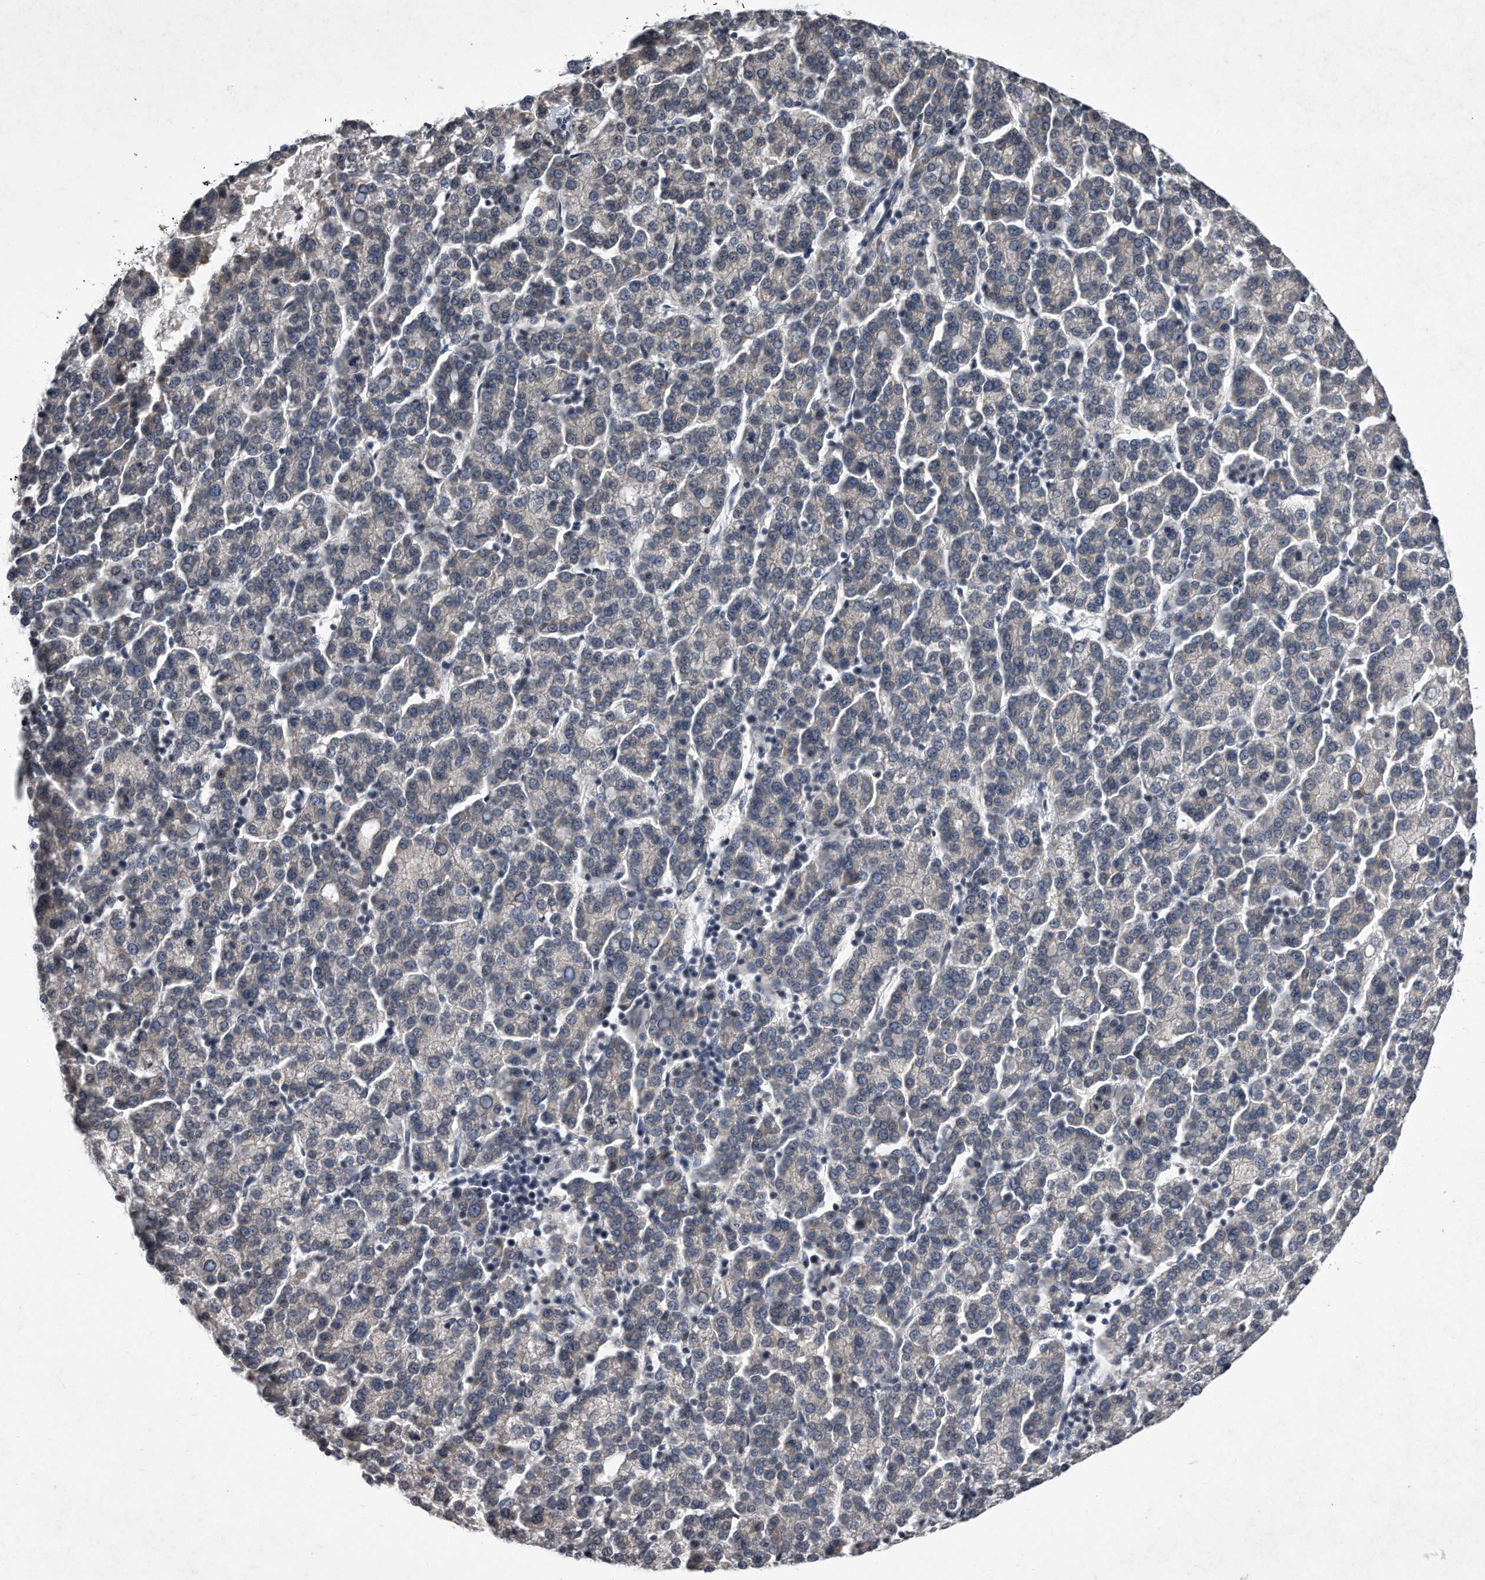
{"staining": {"intensity": "negative", "quantity": "none", "location": "none"}, "tissue": "liver cancer", "cell_type": "Tumor cells", "image_type": "cancer", "snomed": [{"axis": "morphology", "description": "Carcinoma, Hepatocellular, NOS"}, {"axis": "topography", "description": "Liver"}], "caption": "Immunohistochemical staining of human liver hepatocellular carcinoma displays no significant staining in tumor cells. (DAB (3,3'-diaminobenzidine) immunohistochemistry with hematoxylin counter stain).", "gene": "DAB1", "patient": {"sex": "female", "age": 58}}